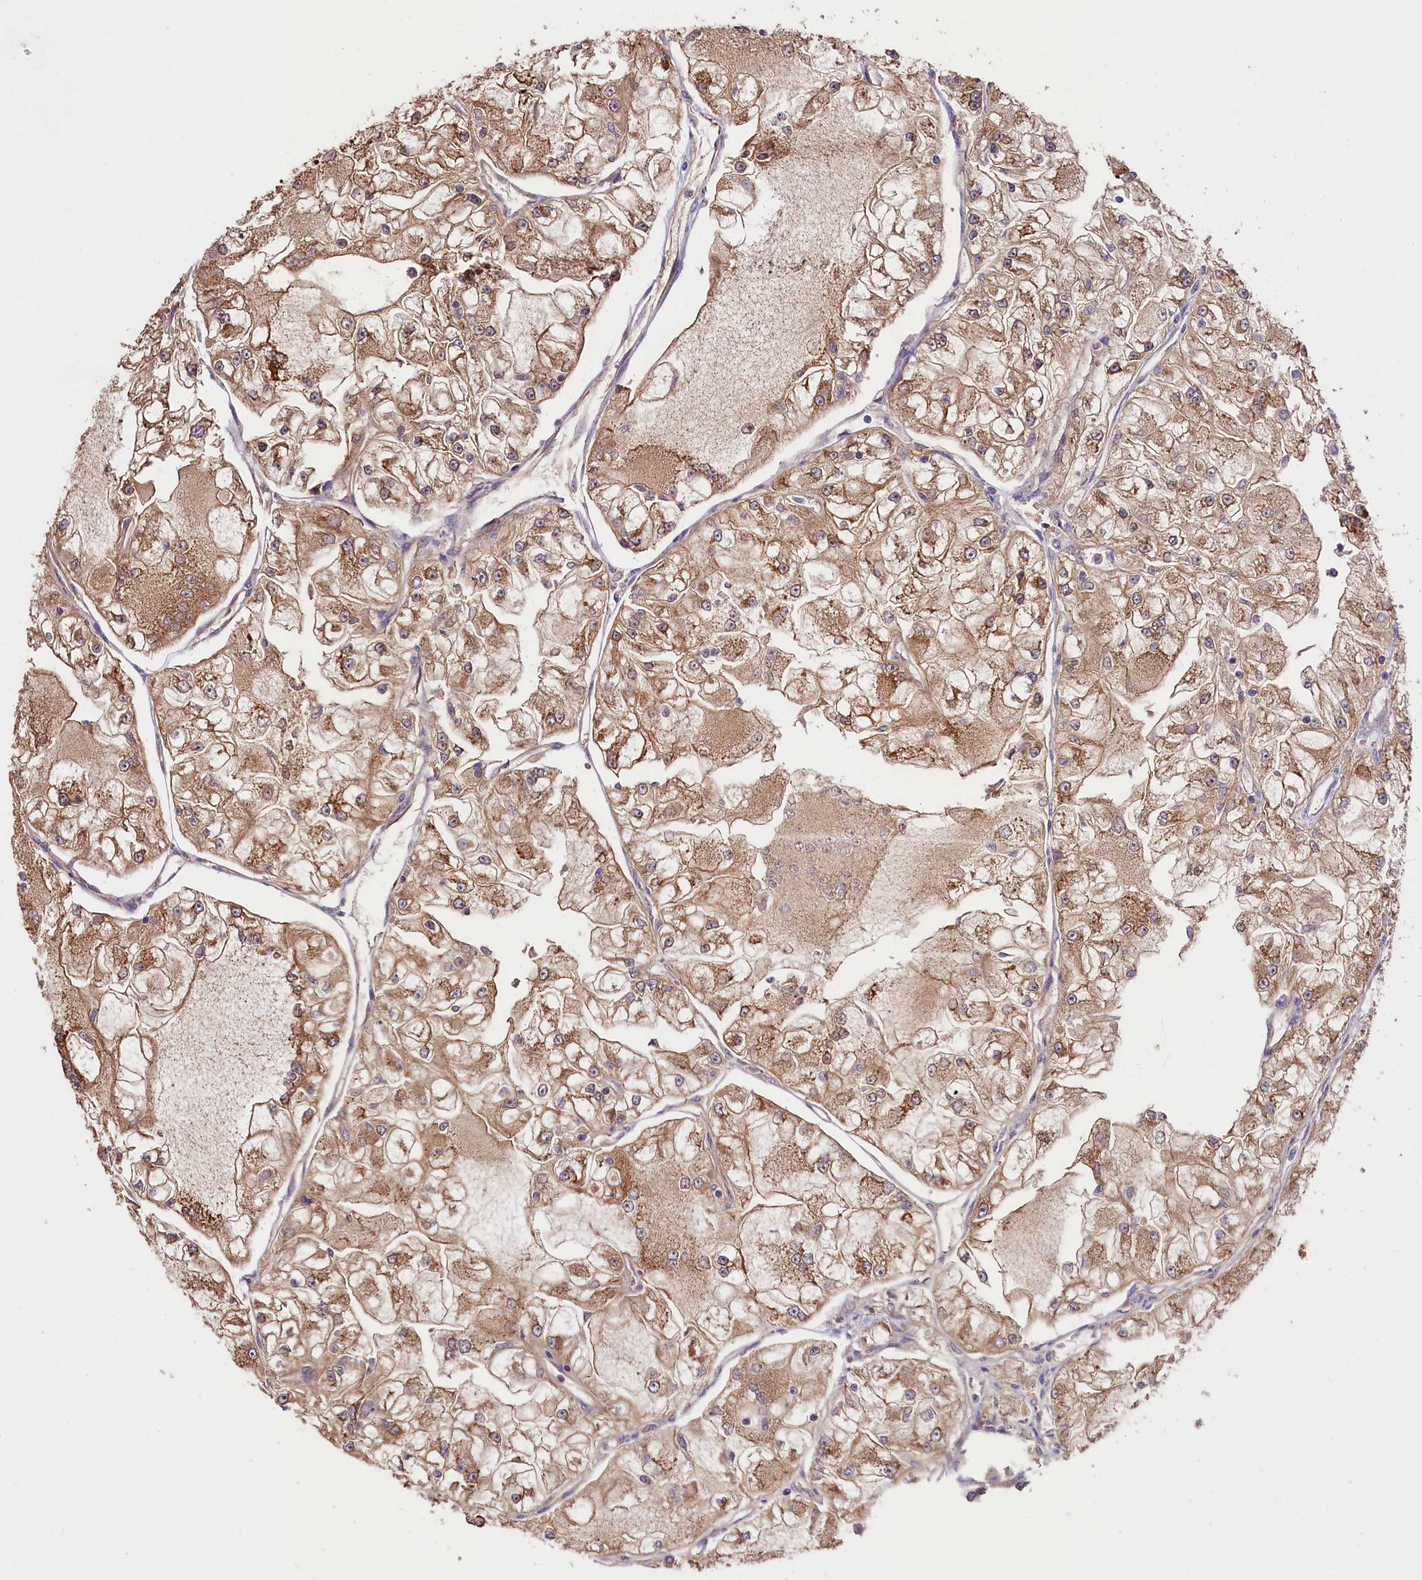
{"staining": {"intensity": "moderate", "quantity": ">75%", "location": "cytoplasmic/membranous"}, "tissue": "renal cancer", "cell_type": "Tumor cells", "image_type": "cancer", "snomed": [{"axis": "morphology", "description": "Adenocarcinoma, NOS"}, {"axis": "topography", "description": "Kidney"}], "caption": "A brown stain shows moderate cytoplasmic/membranous expression of a protein in renal cancer tumor cells.", "gene": "CES3", "patient": {"sex": "female", "age": 72}}